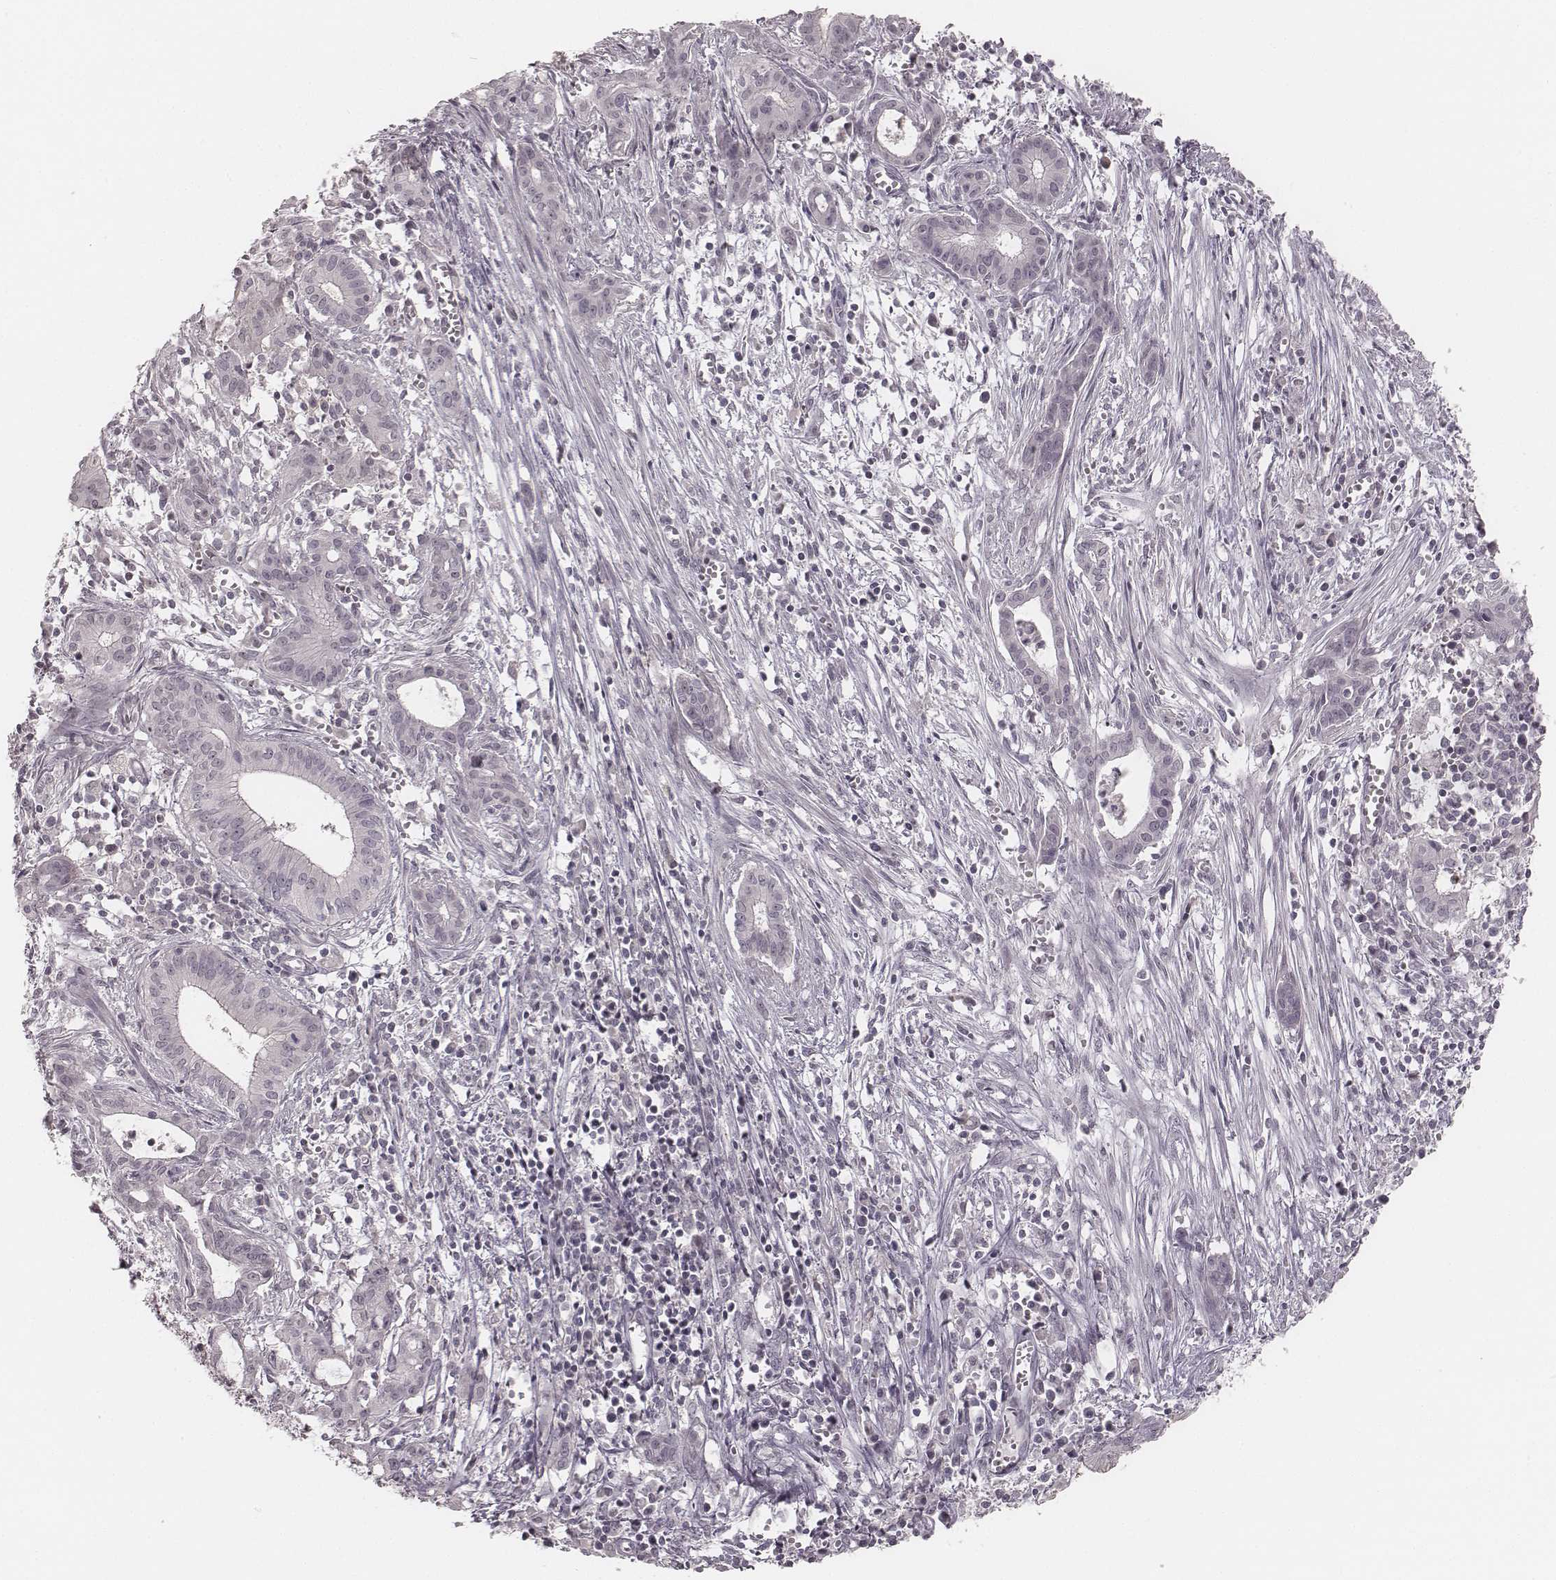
{"staining": {"intensity": "negative", "quantity": "none", "location": "none"}, "tissue": "pancreatic cancer", "cell_type": "Tumor cells", "image_type": "cancer", "snomed": [{"axis": "morphology", "description": "Adenocarcinoma, NOS"}, {"axis": "topography", "description": "Pancreas"}], "caption": "Protein analysis of pancreatic cancer (adenocarcinoma) reveals no significant staining in tumor cells.", "gene": "ACACB", "patient": {"sex": "male", "age": 48}}